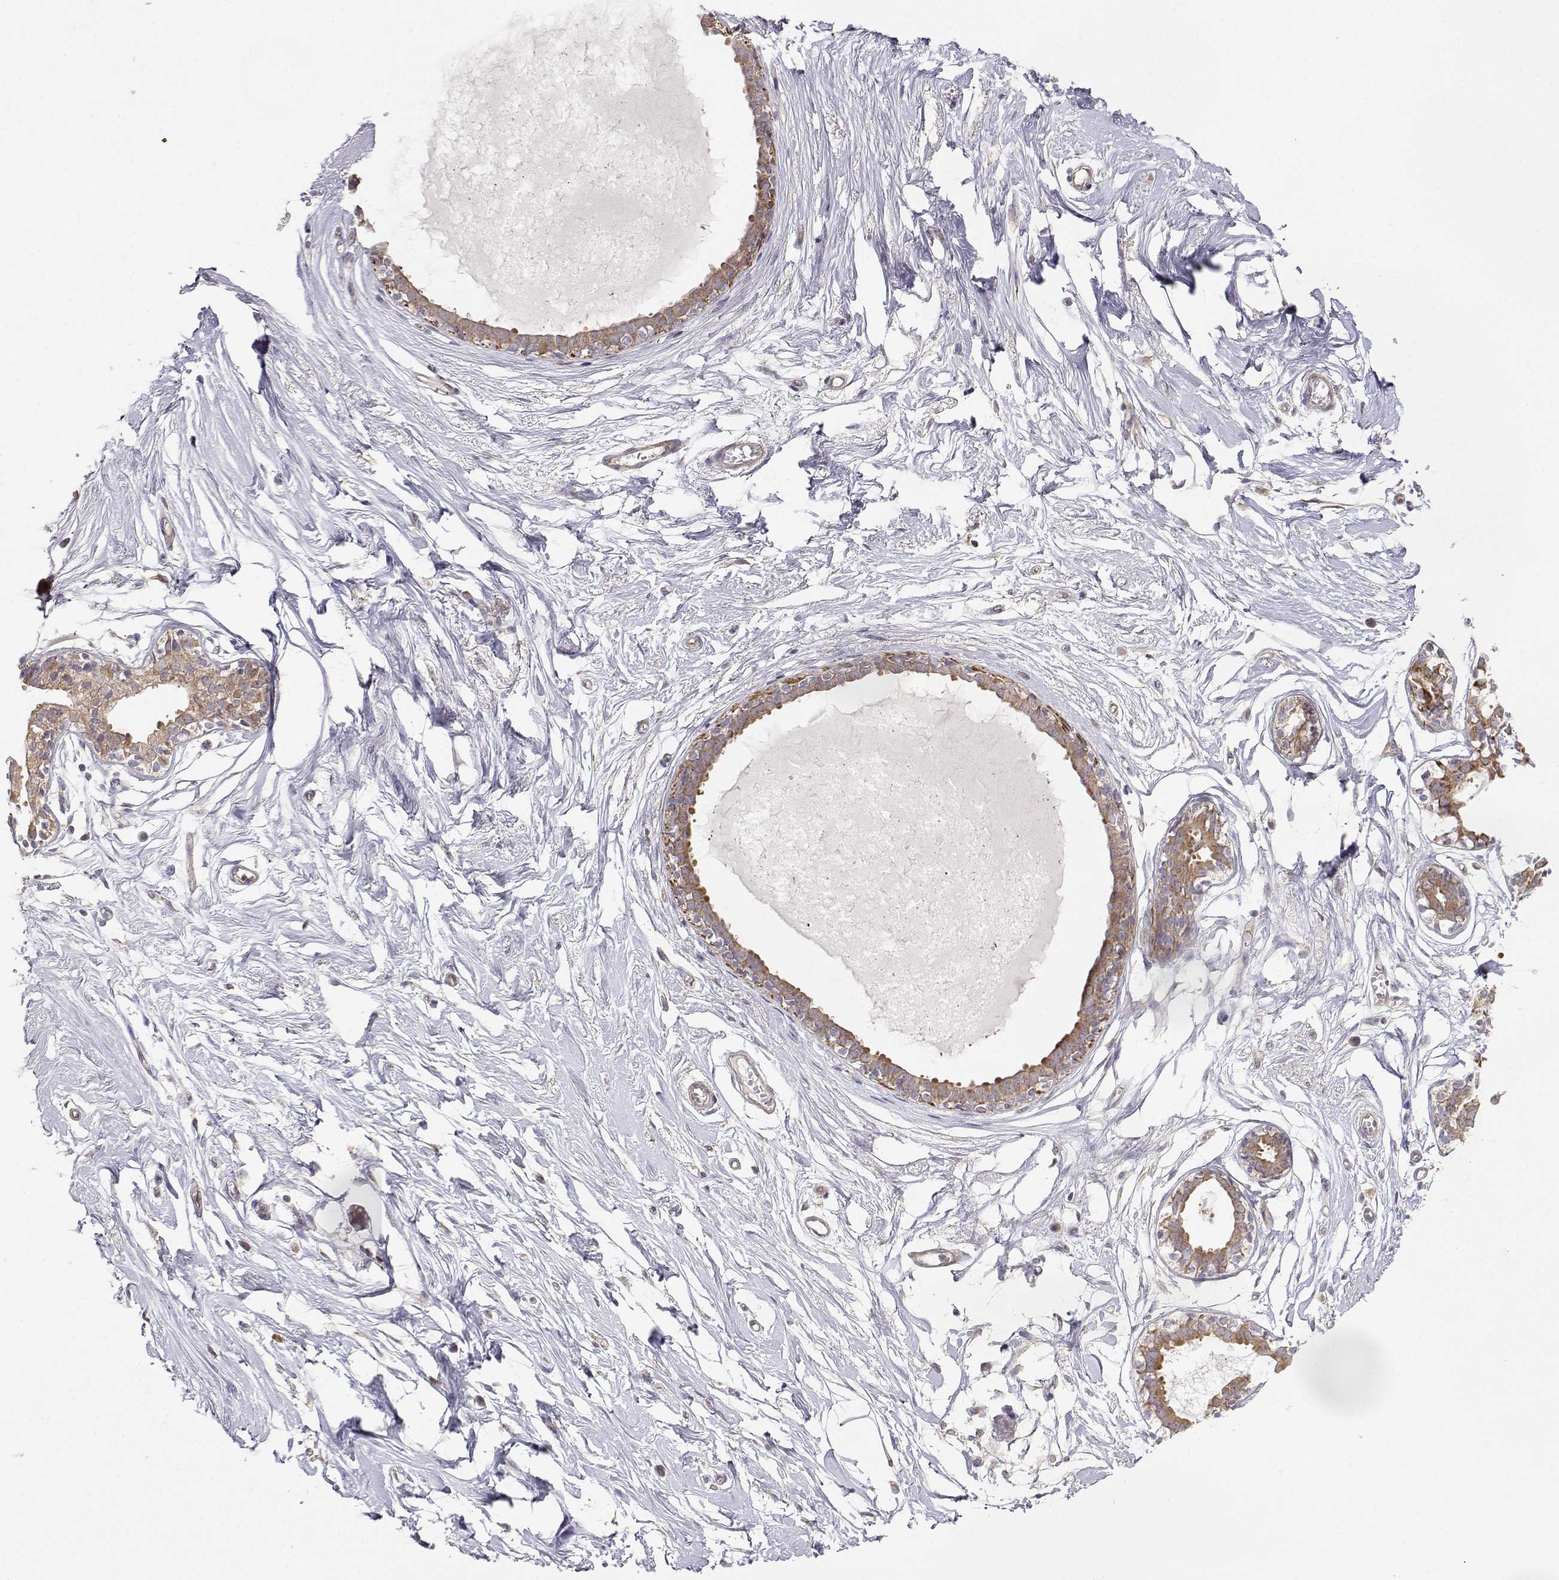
{"staining": {"intensity": "weak", "quantity": ">75%", "location": "cytoplasmic/membranous"}, "tissue": "breast", "cell_type": "Adipocytes", "image_type": "normal", "snomed": [{"axis": "morphology", "description": "Normal tissue, NOS"}, {"axis": "topography", "description": "Breast"}], "caption": "A low amount of weak cytoplasmic/membranous staining is appreciated in about >75% of adipocytes in benign breast. Using DAB (brown) and hematoxylin (blue) stains, captured at high magnification using brightfield microscopy.", "gene": "PAIP1", "patient": {"sex": "female", "age": 49}}